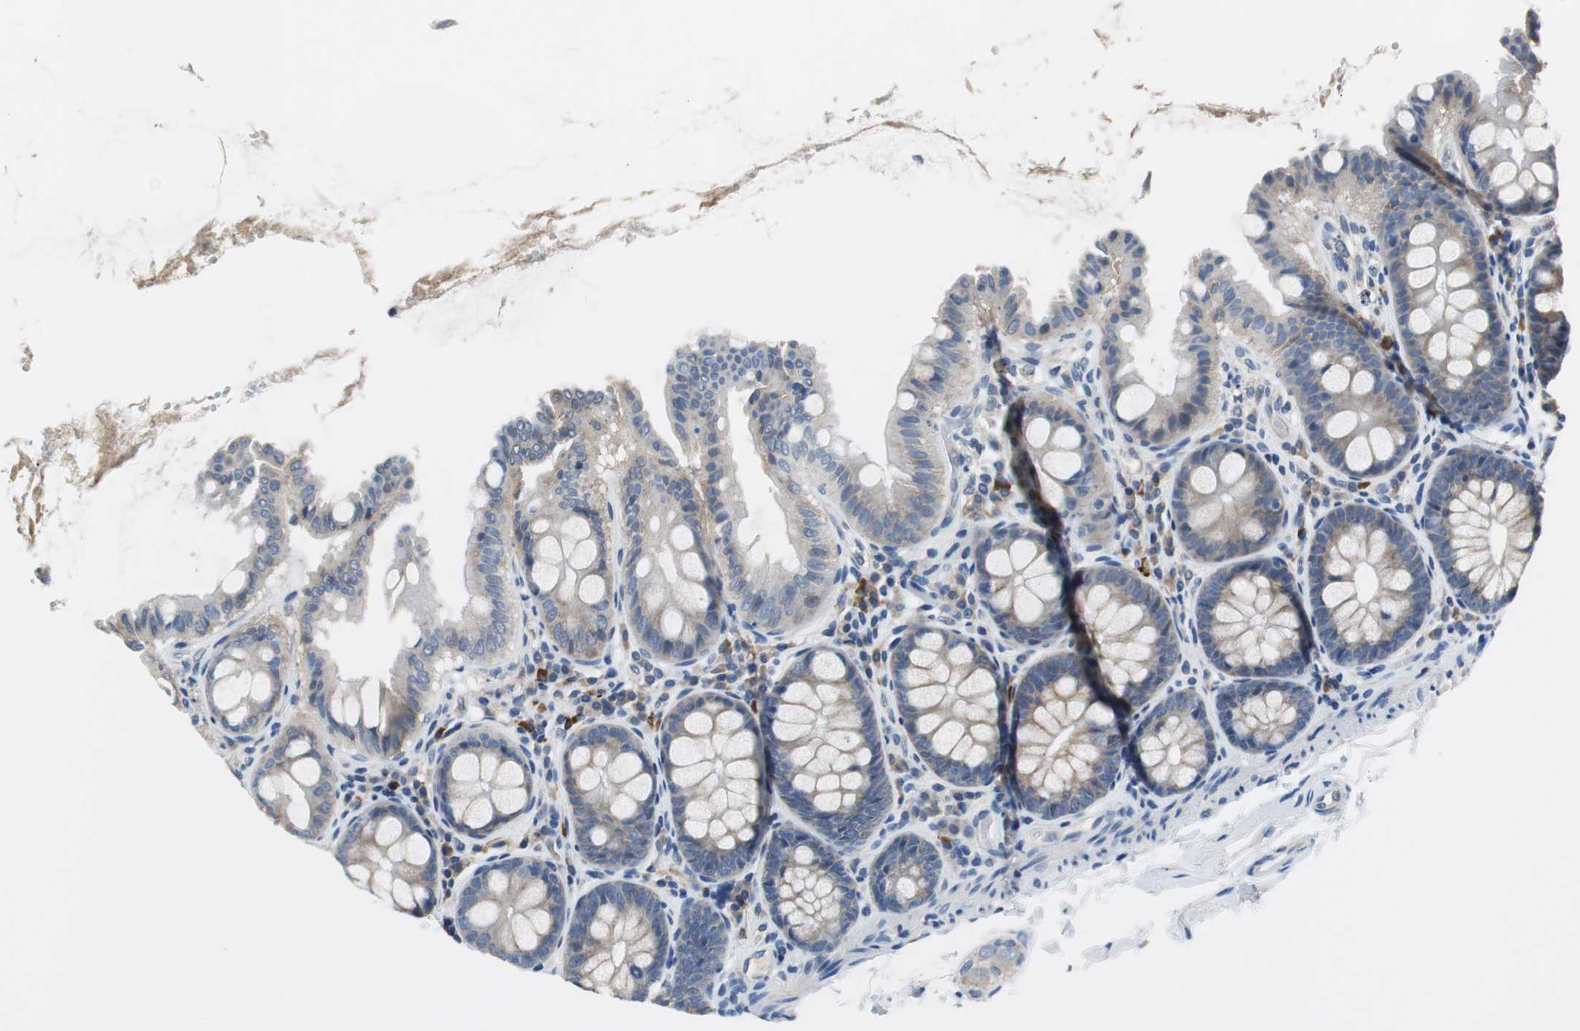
{"staining": {"intensity": "negative", "quantity": "none", "location": "none"}, "tissue": "colon", "cell_type": "Endothelial cells", "image_type": "normal", "snomed": [{"axis": "morphology", "description": "Normal tissue, NOS"}, {"axis": "topography", "description": "Colon"}], "caption": "The photomicrograph displays no significant expression in endothelial cells of colon. (DAB immunohistochemistry (IHC) with hematoxylin counter stain).", "gene": "MTIF2", "patient": {"sex": "female", "age": 61}}